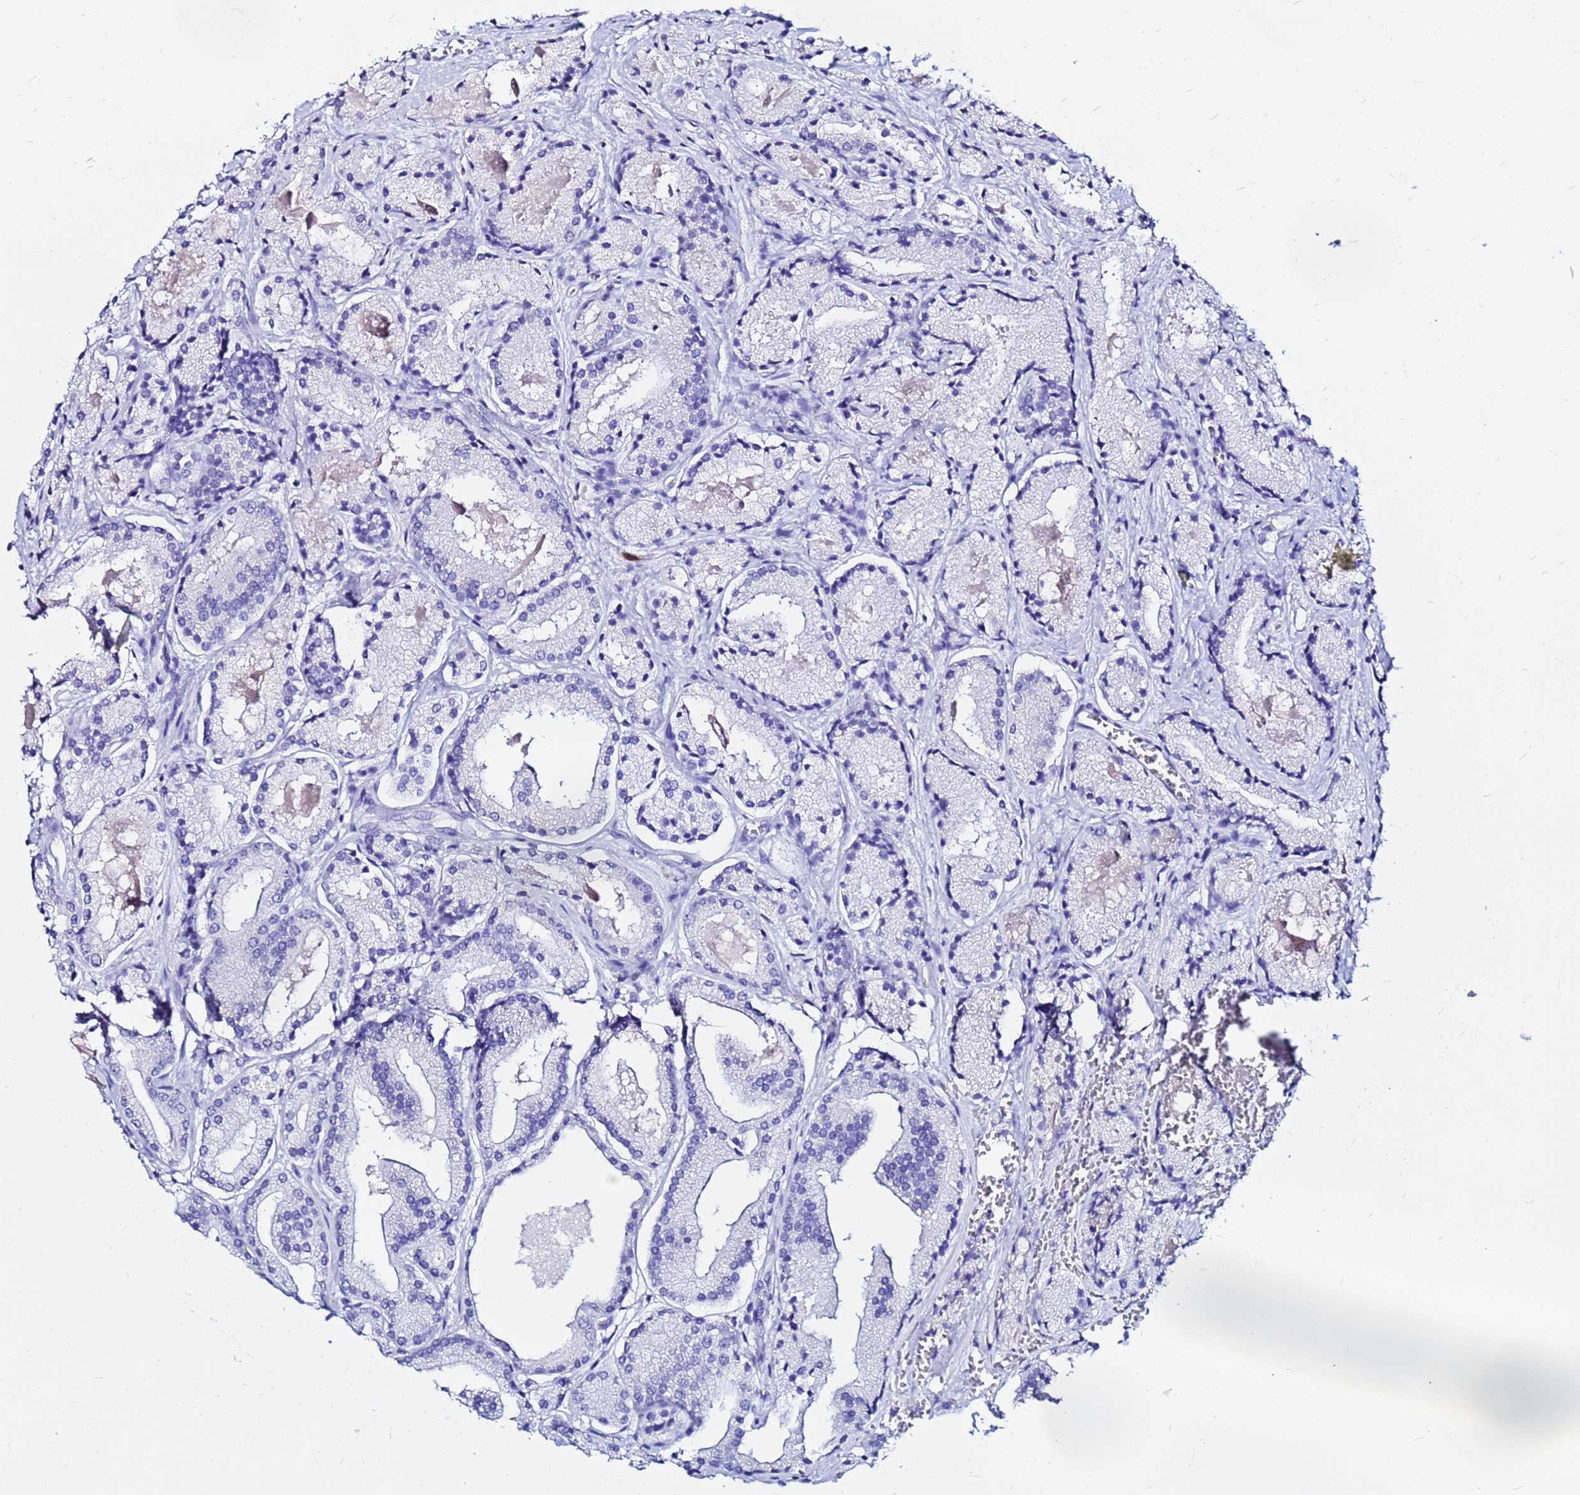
{"staining": {"intensity": "negative", "quantity": "none", "location": "none"}, "tissue": "prostate cancer", "cell_type": "Tumor cells", "image_type": "cancer", "snomed": [{"axis": "morphology", "description": "Adenocarcinoma, High grade"}, {"axis": "topography", "description": "Prostate"}], "caption": "Human prostate high-grade adenocarcinoma stained for a protein using immunohistochemistry displays no staining in tumor cells.", "gene": "PPP1R14C", "patient": {"sex": "male", "age": 67}}